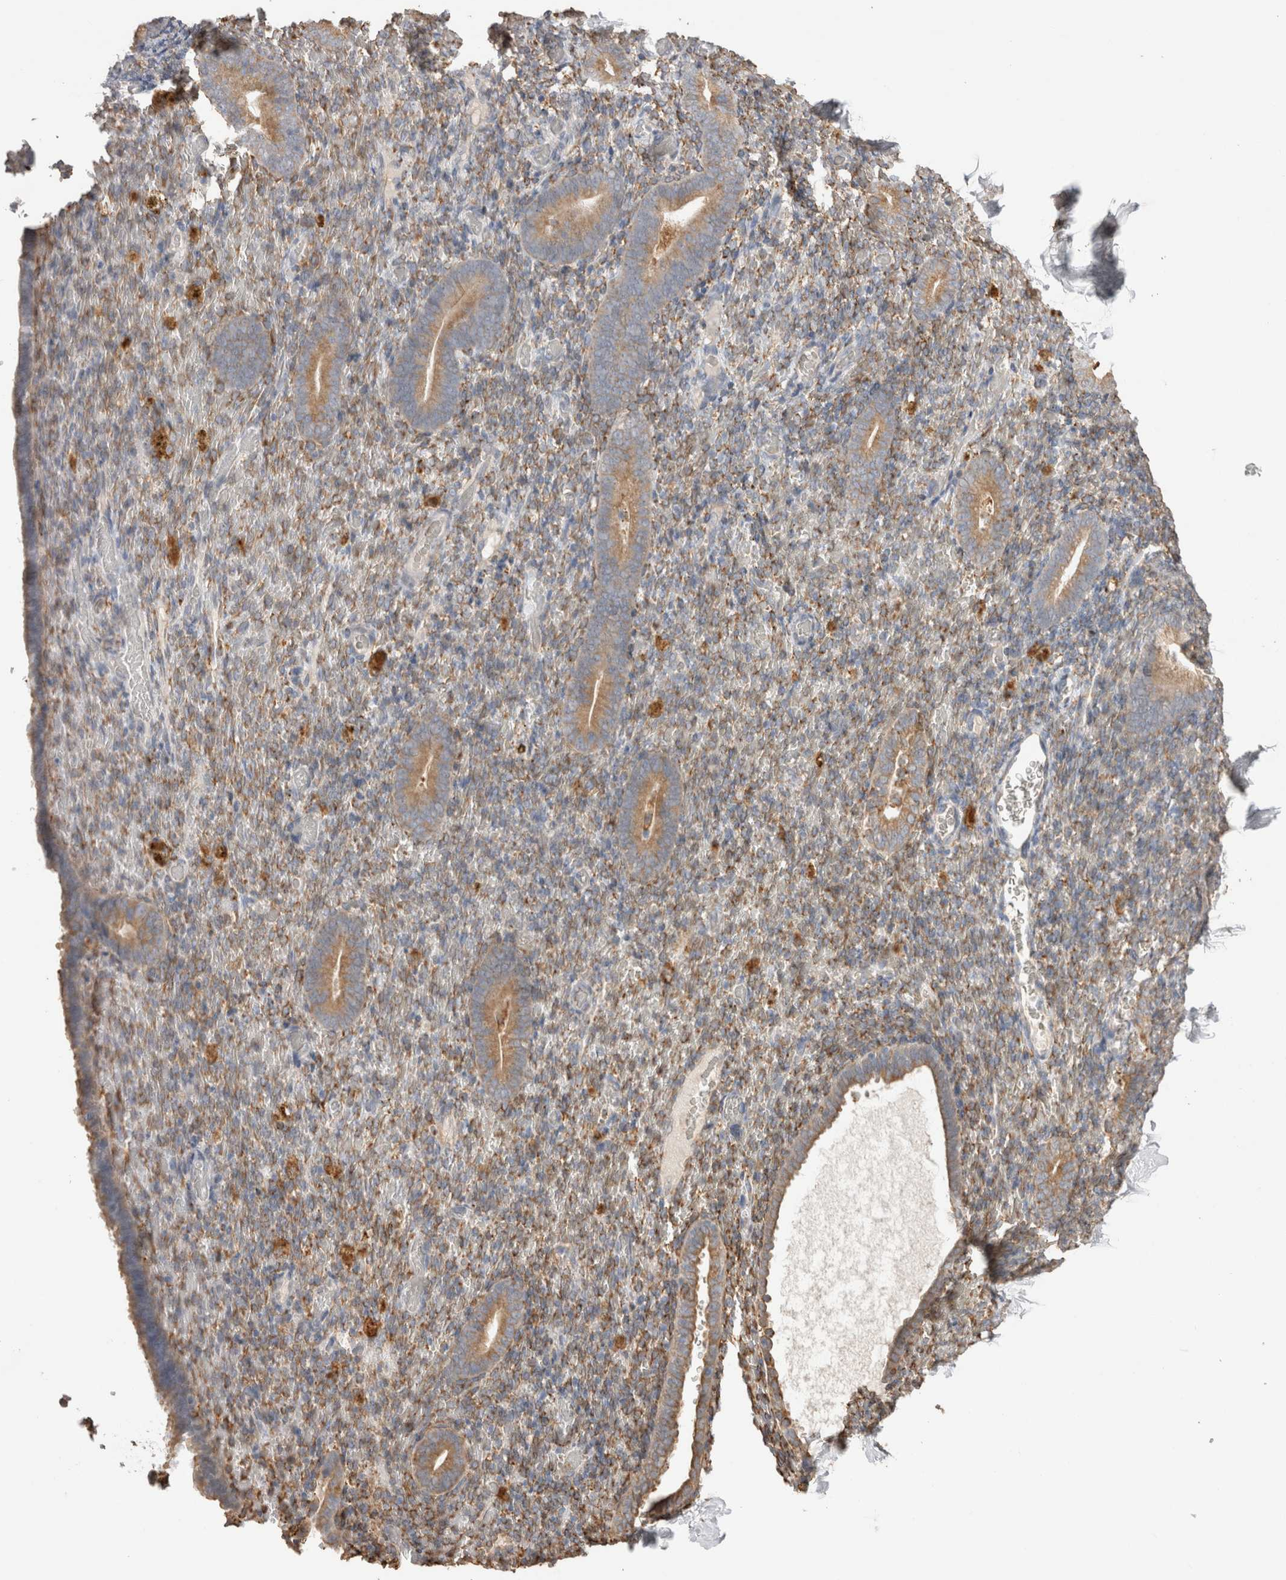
{"staining": {"intensity": "moderate", "quantity": ">75%", "location": "cytoplasmic/membranous"}, "tissue": "endometrium", "cell_type": "Cells in endometrial stroma", "image_type": "normal", "snomed": [{"axis": "morphology", "description": "Normal tissue, NOS"}, {"axis": "topography", "description": "Endometrium"}], "caption": "A micrograph of human endometrium stained for a protein shows moderate cytoplasmic/membranous brown staining in cells in endometrial stroma.", "gene": "LRPAP1", "patient": {"sex": "female", "age": 51}}